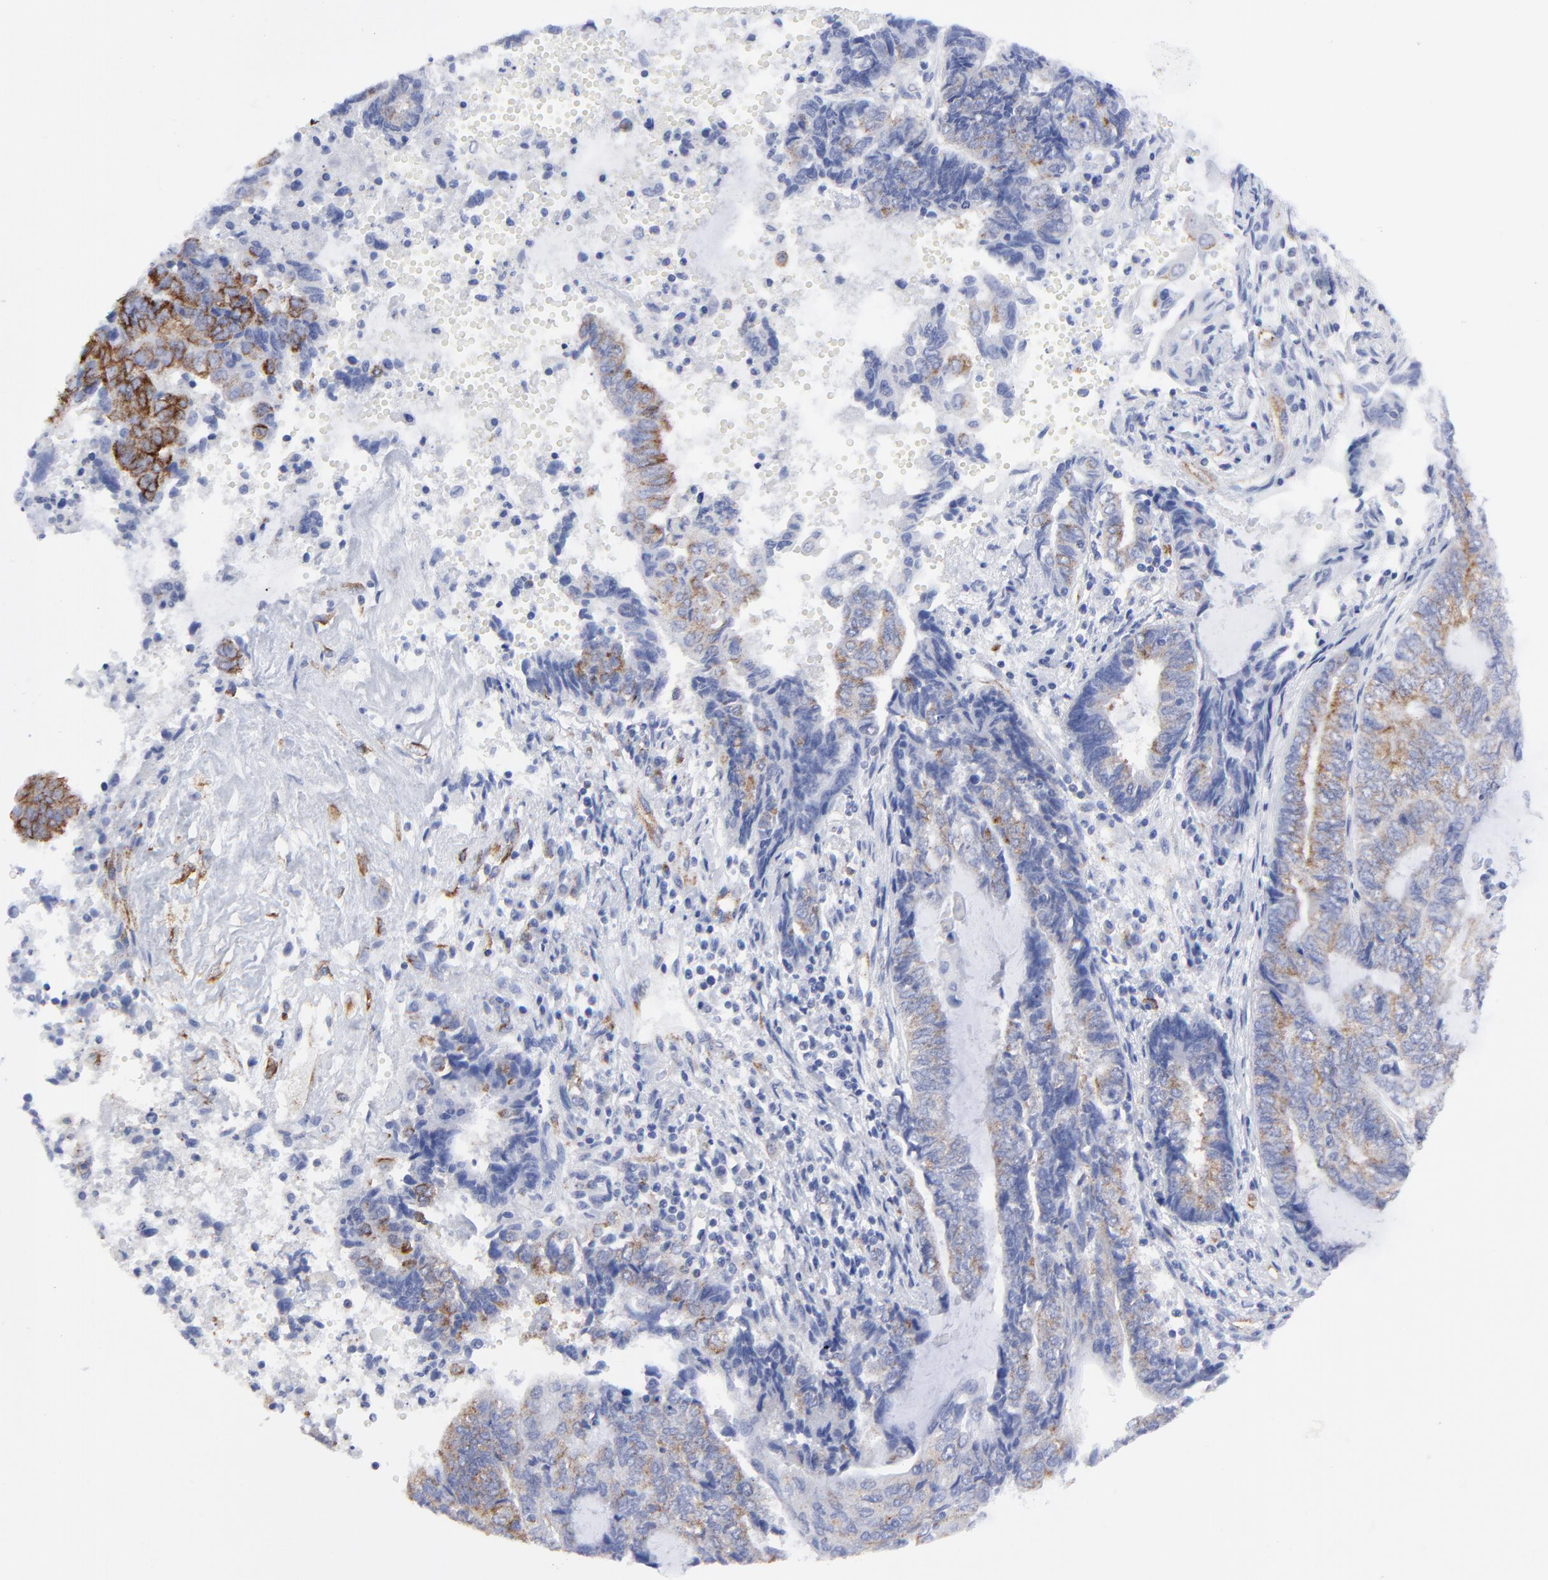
{"staining": {"intensity": "strong", "quantity": "25%-75%", "location": "cytoplasmic/membranous"}, "tissue": "endometrial cancer", "cell_type": "Tumor cells", "image_type": "cancer", "snomed": [{"axis": "morphology", "description": "Adenocarcinoma, NOS"}, {"axis": "topography", "description": "Uterus"}, {"axis": "topography", "description": "Endometrium"}], "caption": "Endometrial adenocarcinoma stained with IHC exhibits strong cytoplasmic/membranous expression in about 25%-75% of tumor cells.", "gene": "CNTN3", "patient": {"sex": "female", "age": 70}}